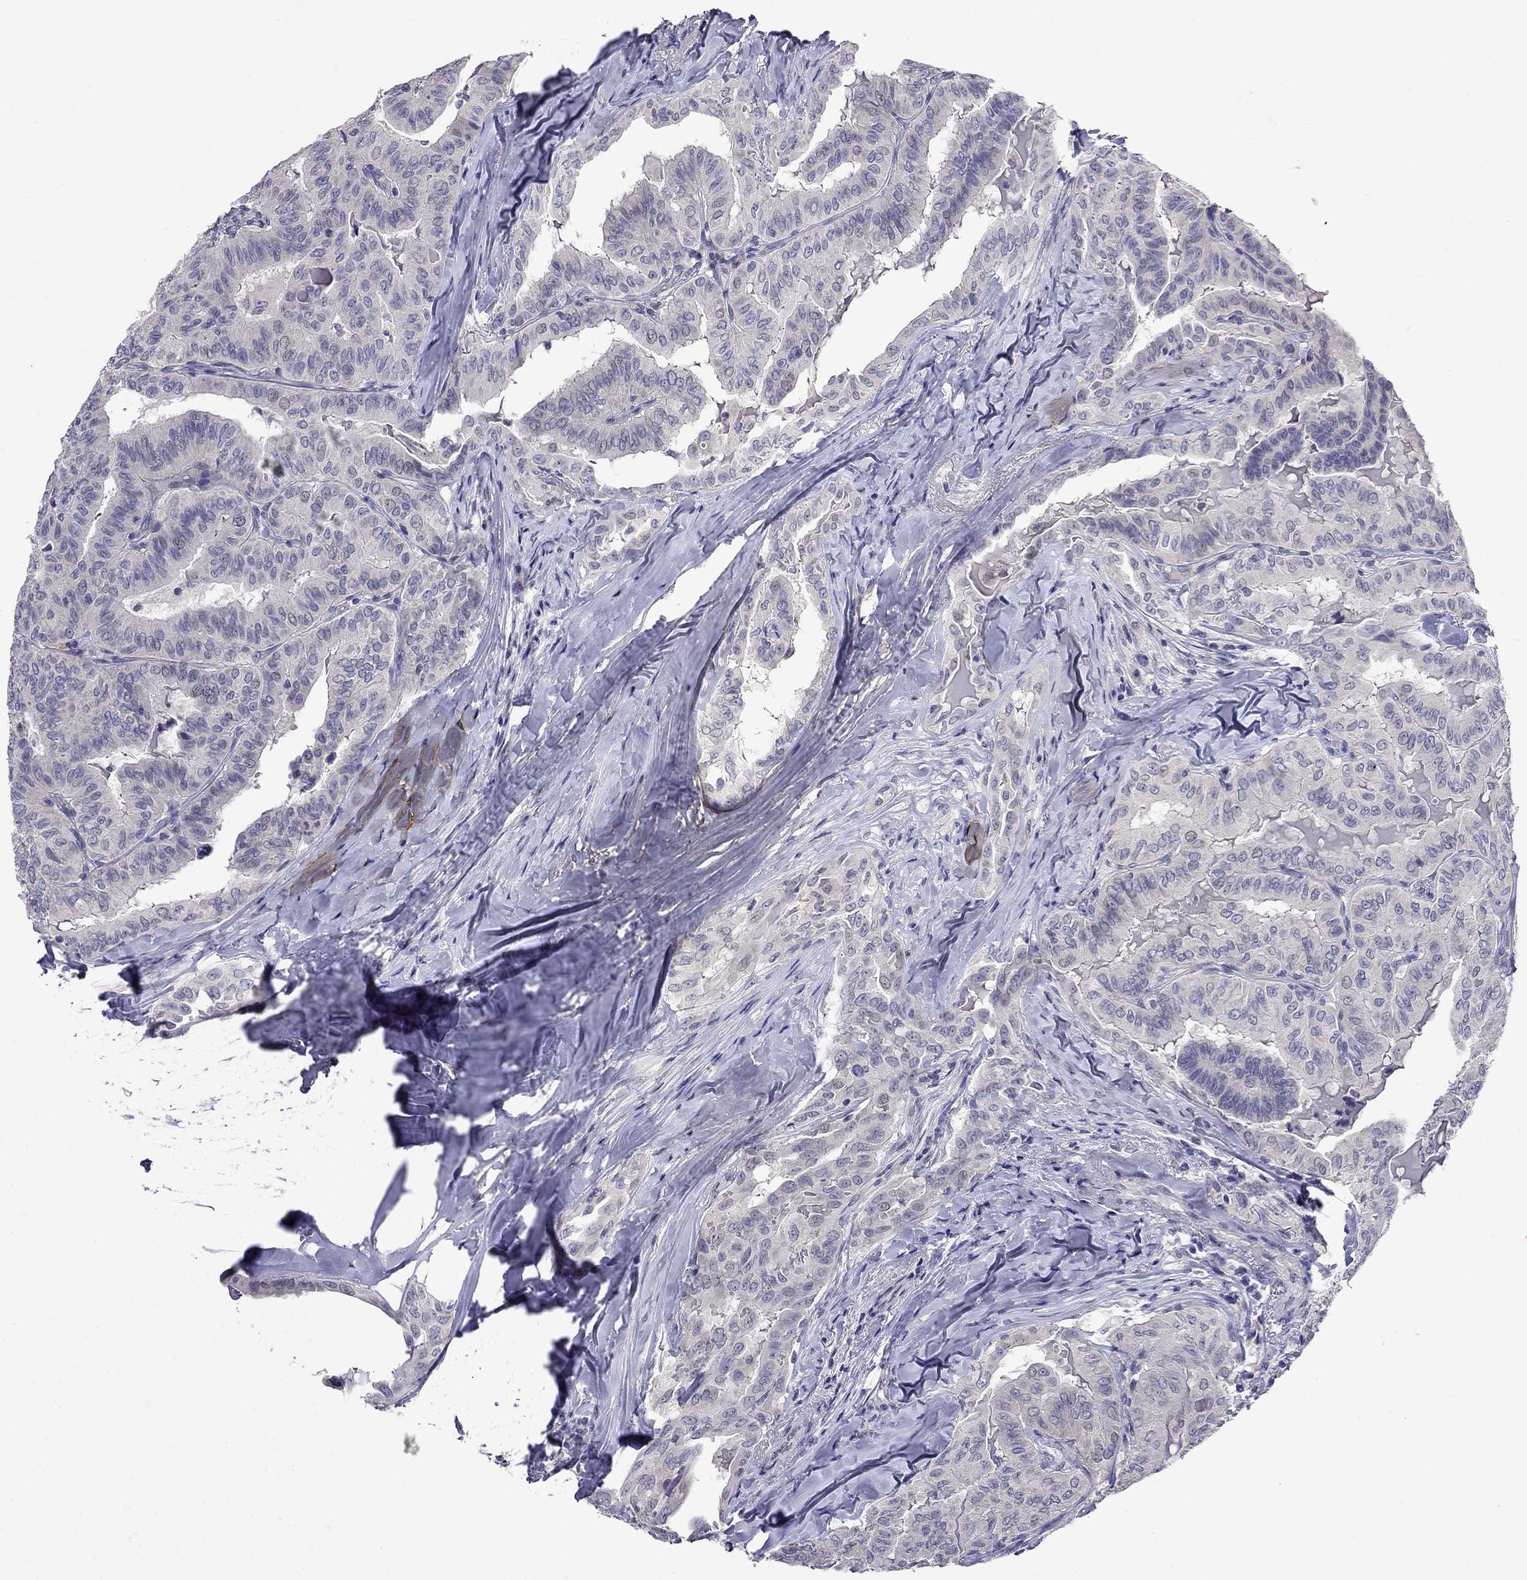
{"staining": {"intensity": "negative", "quantity": "none", "location": "none"}, "tissue": "thyroid cancer", "cell_type": "Tumor cells", "image_type": "cancer", "snomed": [{"axis": "morphology", "description": "Papillary adenocarcinoma, NOS"}, {"axis": "topography", "description": "Thyroid gland"}], "caption": "DAB (3,3'-diaminobenzidine) immunohistochemical staining of papillary adenocarcinoma (thyroid) exhibits no significant positivity in tumor cells. The staining was performed using DAB to visualize the protein expression in brown, while the nuclei were stained in blue with hematoxylin (Magnification: 20x).", "gene": "STAR", "patient": {"sex": "female", "age": 68}}